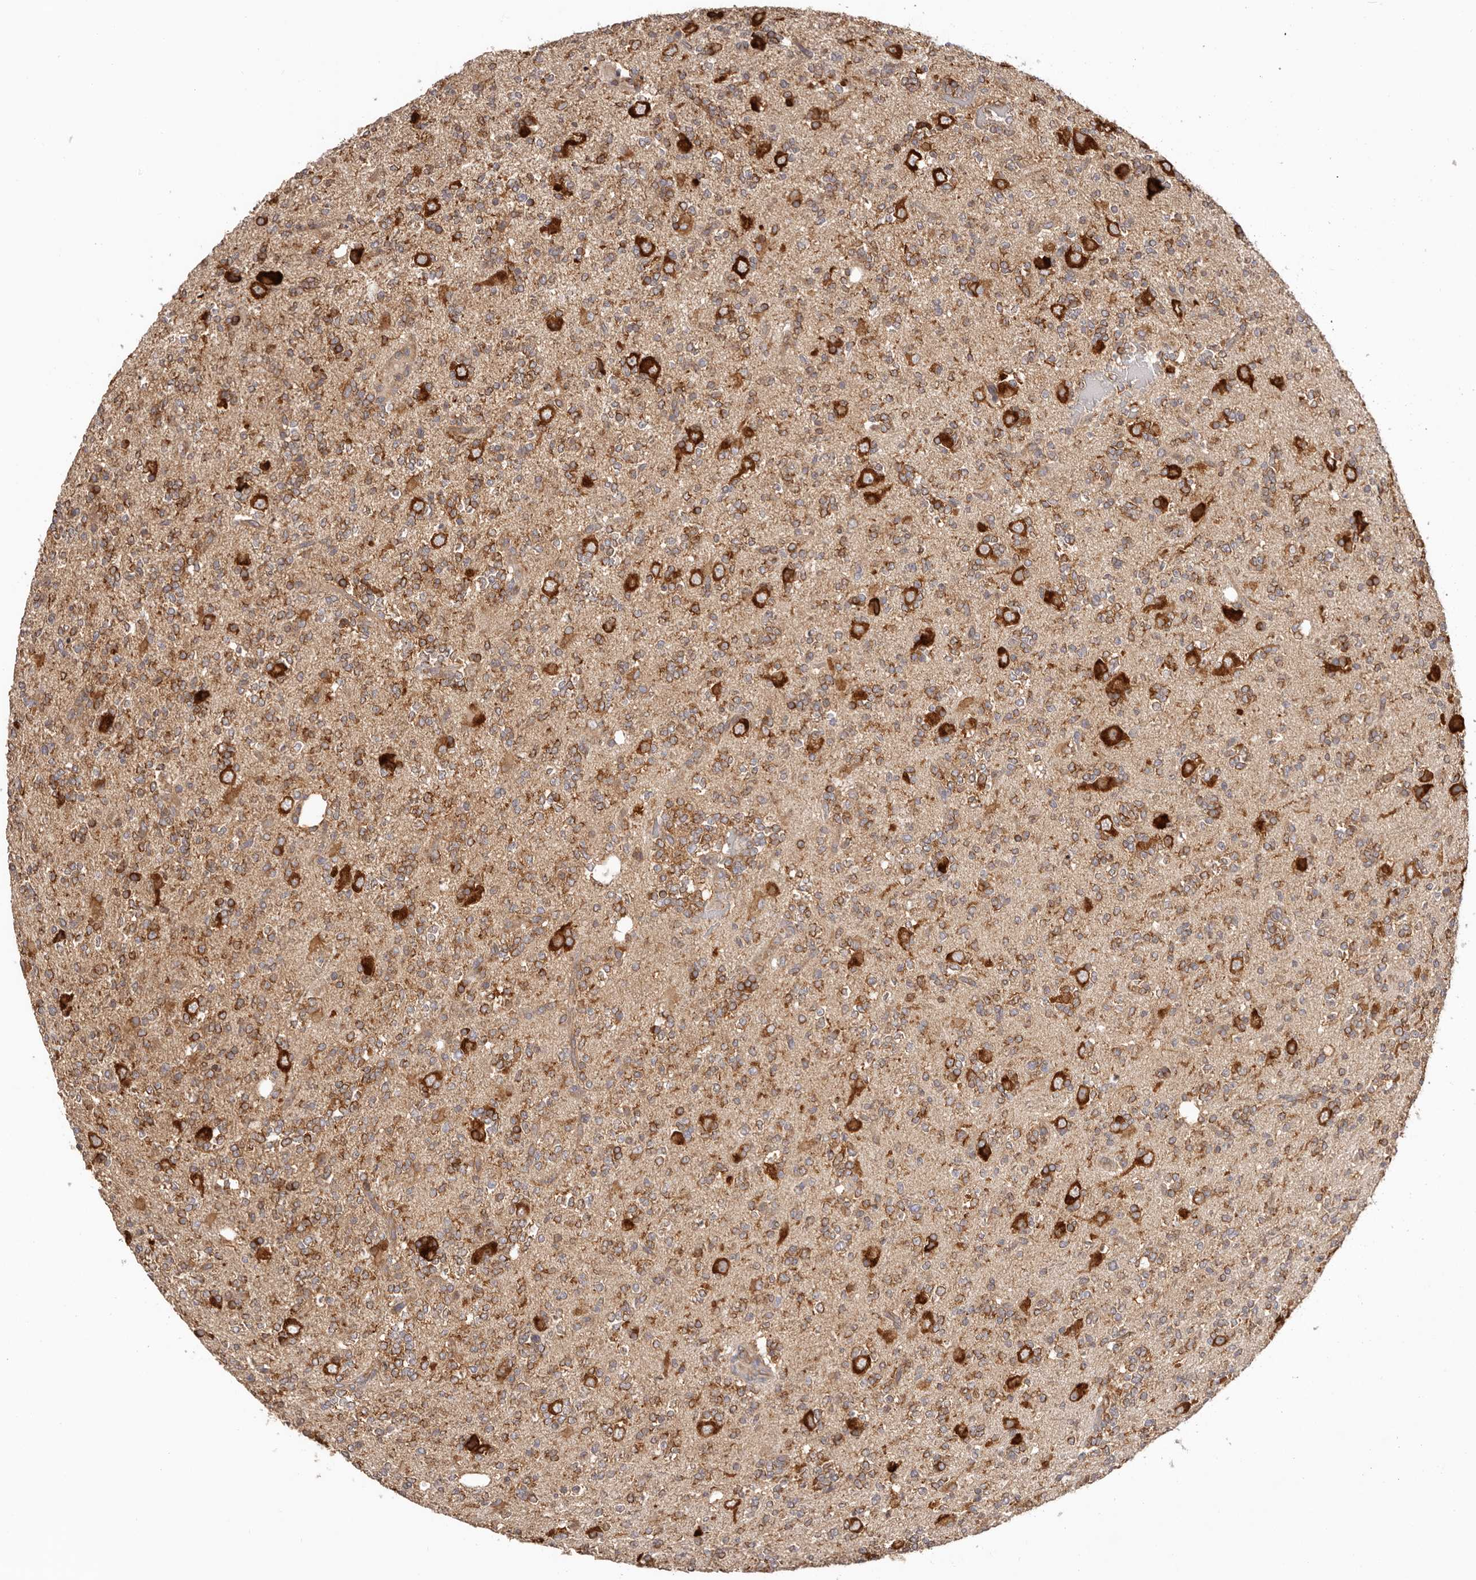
{"staining": {"intensity": "moderate", "quantity": ">75%", "location": "cytoplasmic/membranous"}, "tissue": "glioma", "cell_type": "Tumor cells", "image_type": "cancer", "snomed": [{"axis": "morphology", "description": "Glioma, malignant, High grade"}, {"axis": "topography", "description": "Brain"}], "caption": "Human glioma stained for a protein (brown) displays moderate cytoplasmic/membranous positive positivity in approximately >75% of tumor cells.", "gene": "EEF1E1", "patient": {"sex": "female", "age": 62}}